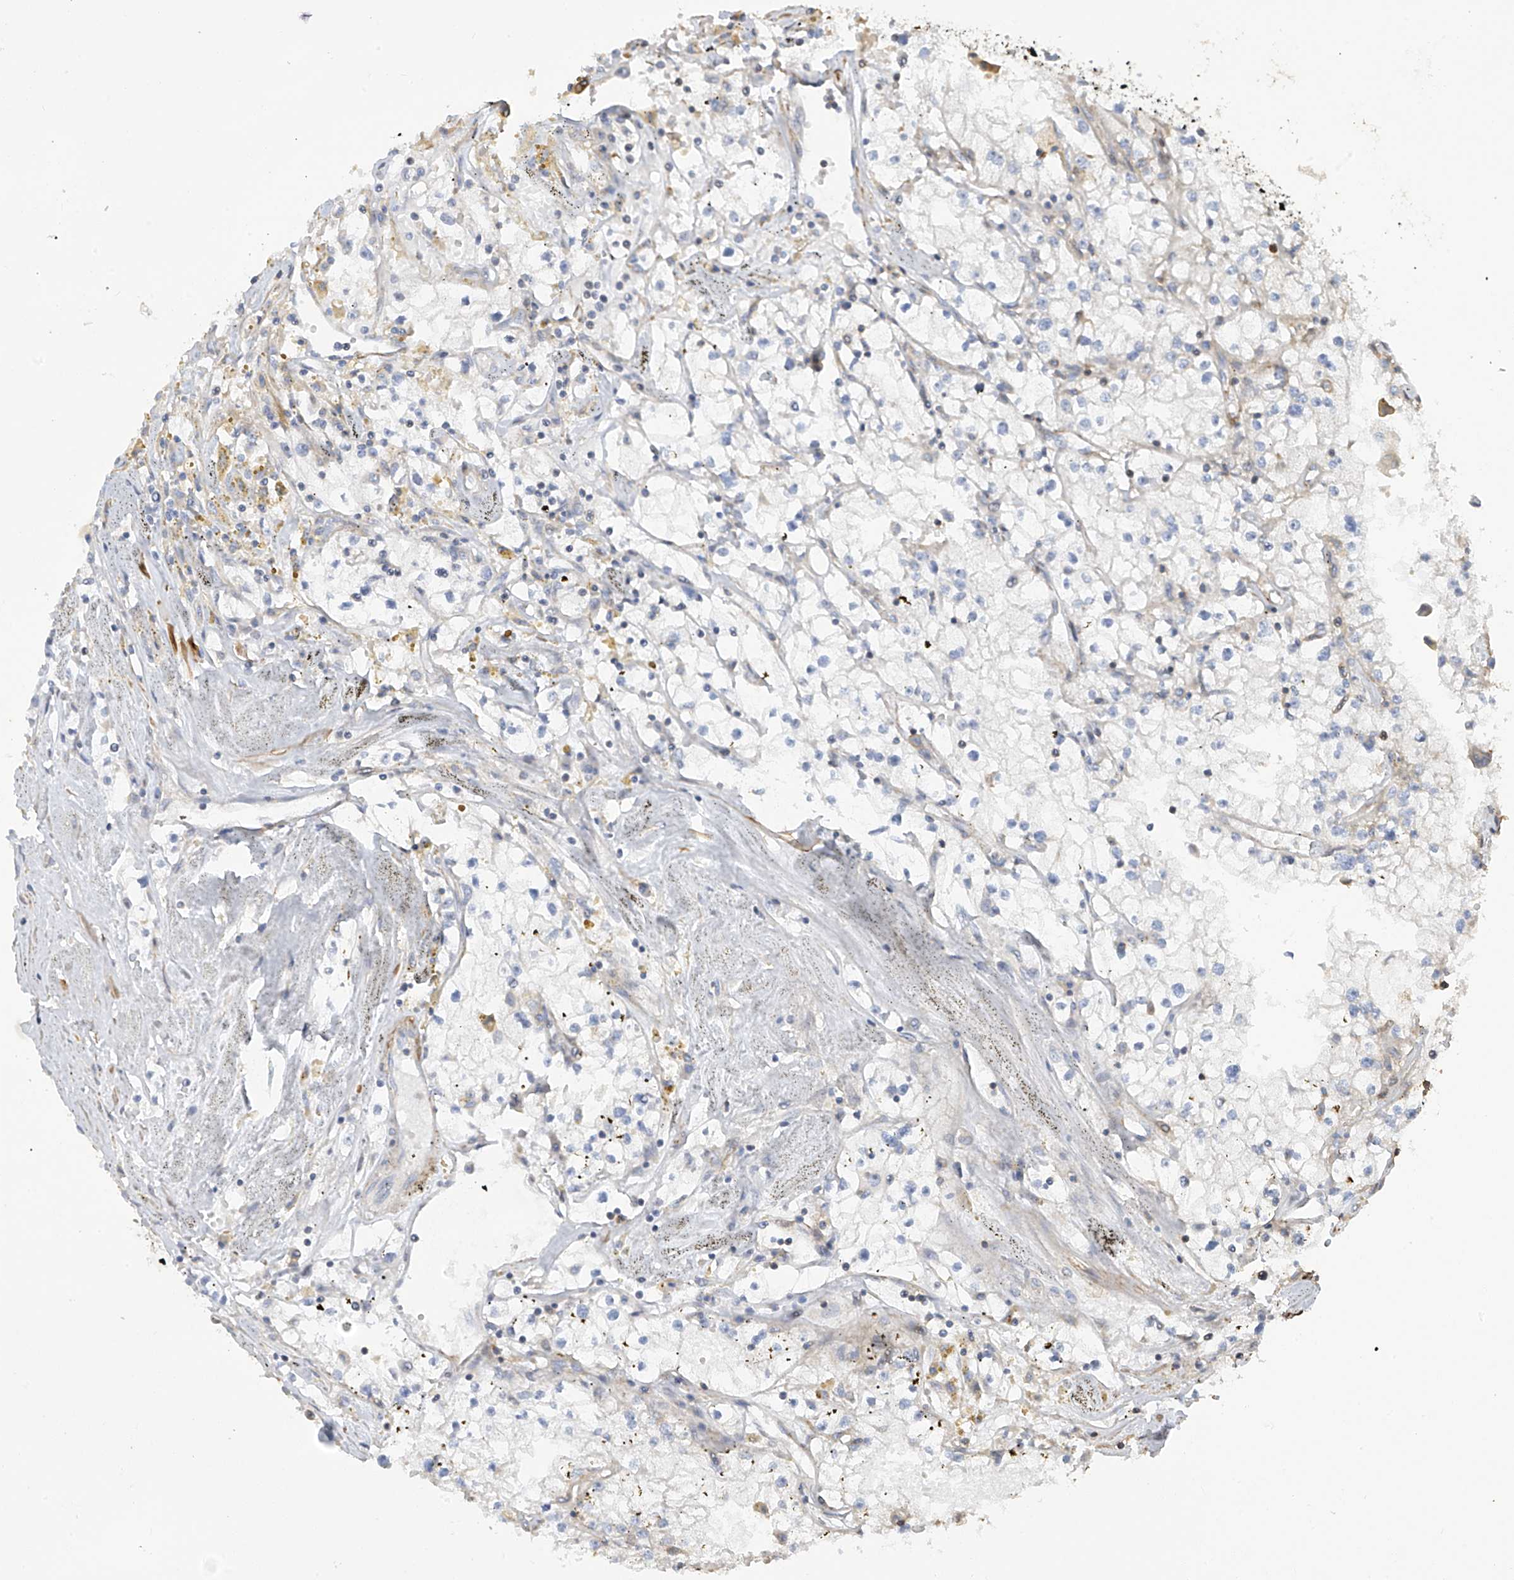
{"staining": {"intensity": "negative", "quantity": "none", "location": "none"}, "tissue": "renal cancer", "cell_type": "Tumor cells", "image_type": "cancer", "snomed": [{"axis": "morphology", "description": "Adenocarcinoma, NOS"}, {"axis": "topography", "description": "Kidney"}], "caption": "Tumor cells show no significant protein expression in renal adenocarcinoma. (Immunohistochemistry (ihc), brightfield microscopy, high magnification).", "gene": "SLC43A3", "patient": {"sex": "male", "age": 56}}